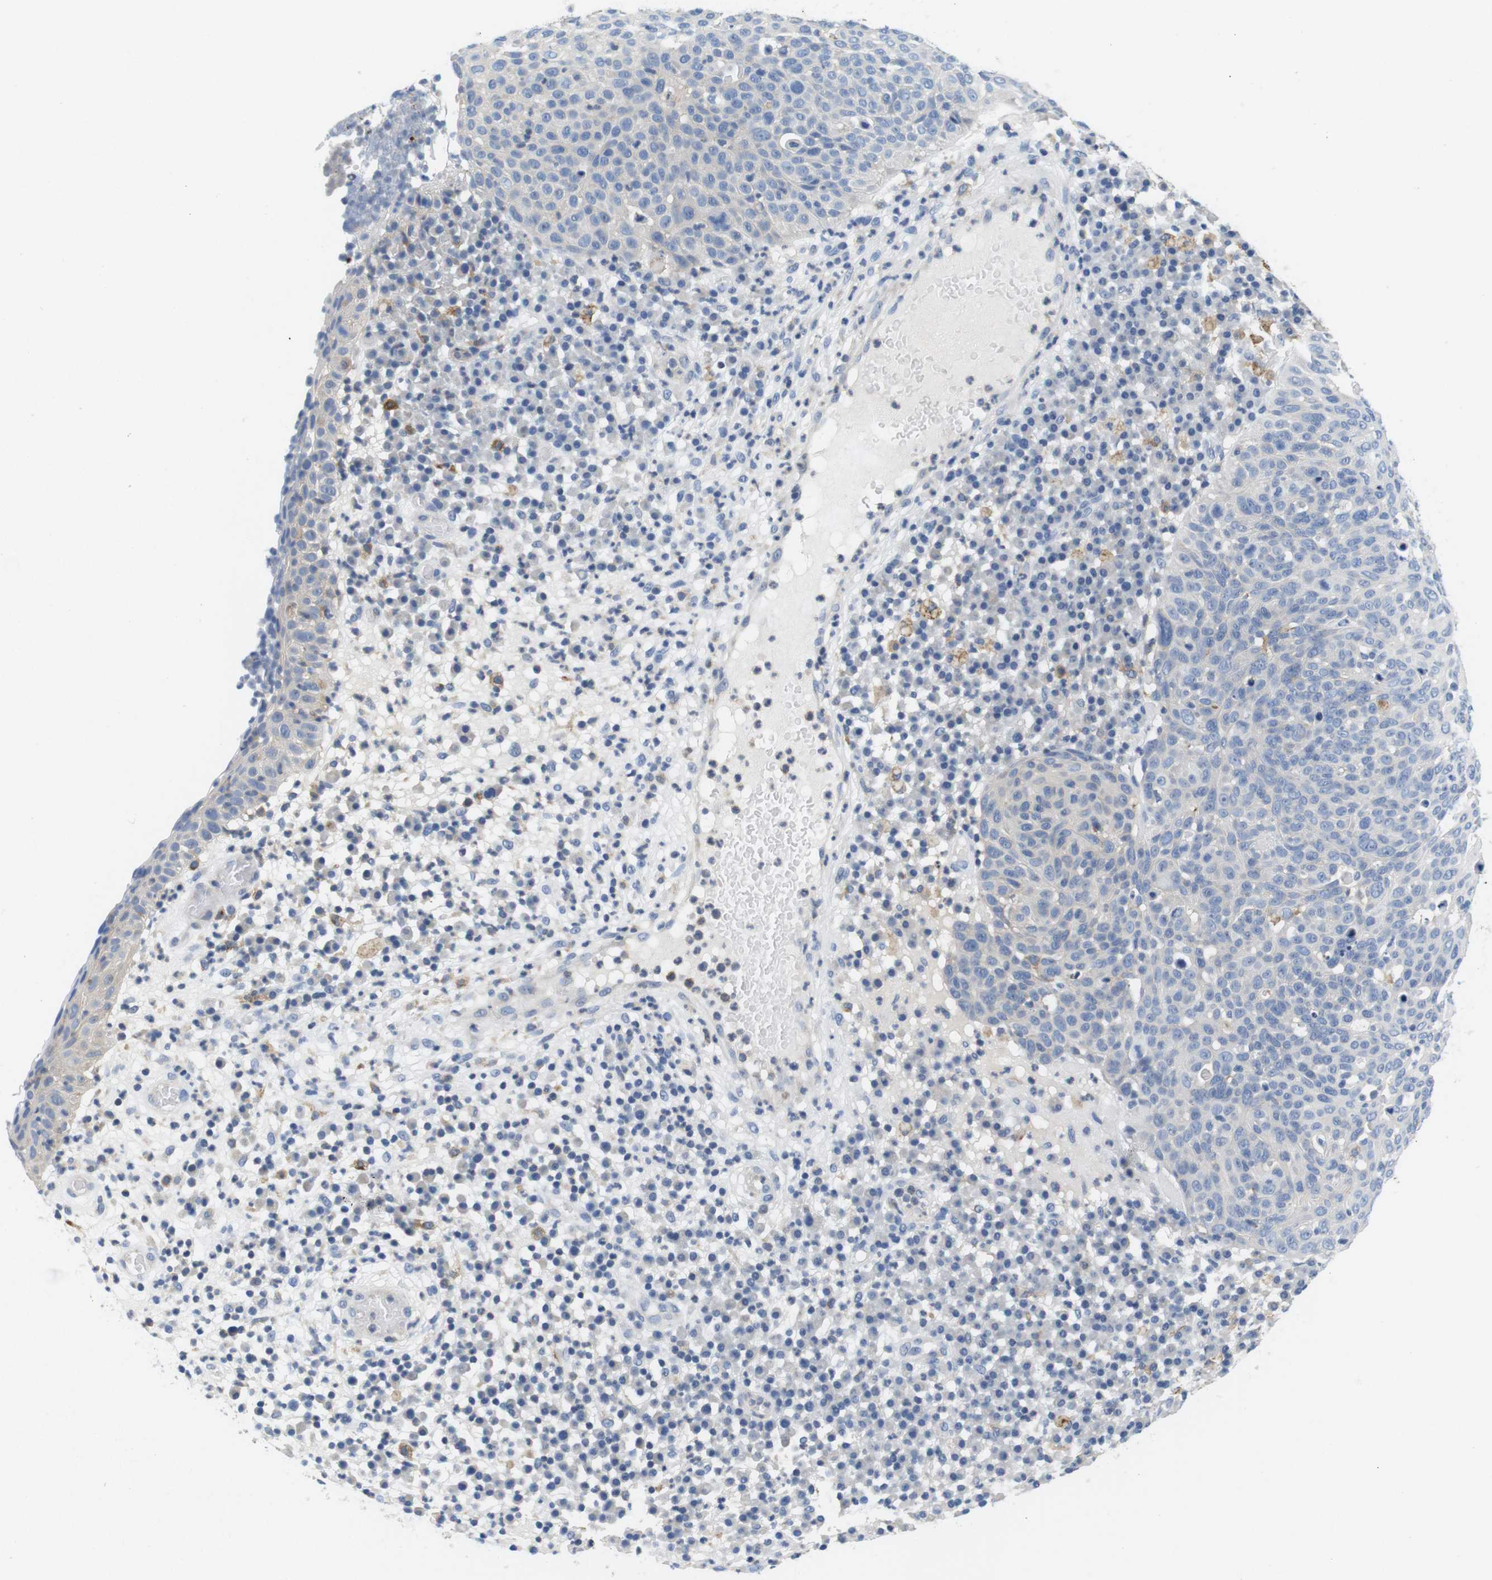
{"staining": {"intensity": "negative", "quantity": "none", "location": "none"}, "tissue": "skin cancer", "cell_type": "Tumor cells", "image_type": "cancer", "snomed": [{"axis": "morphology", "description": "Squamous cell carcinoma in situ, NOS"}, {"axis": "morphology", "description": "Squamous cell carcinoma, NOS"}, {"axis": "topography", "description": "Skin"}], "caption": "The immunohistochemistry (IHC) micrograph has no significant positivity in tumor cells of squamous cell carcinoma in situ (skin) tissue.", "gene": "CNGA2", "patient": {"sex": "male", "age": 93}}